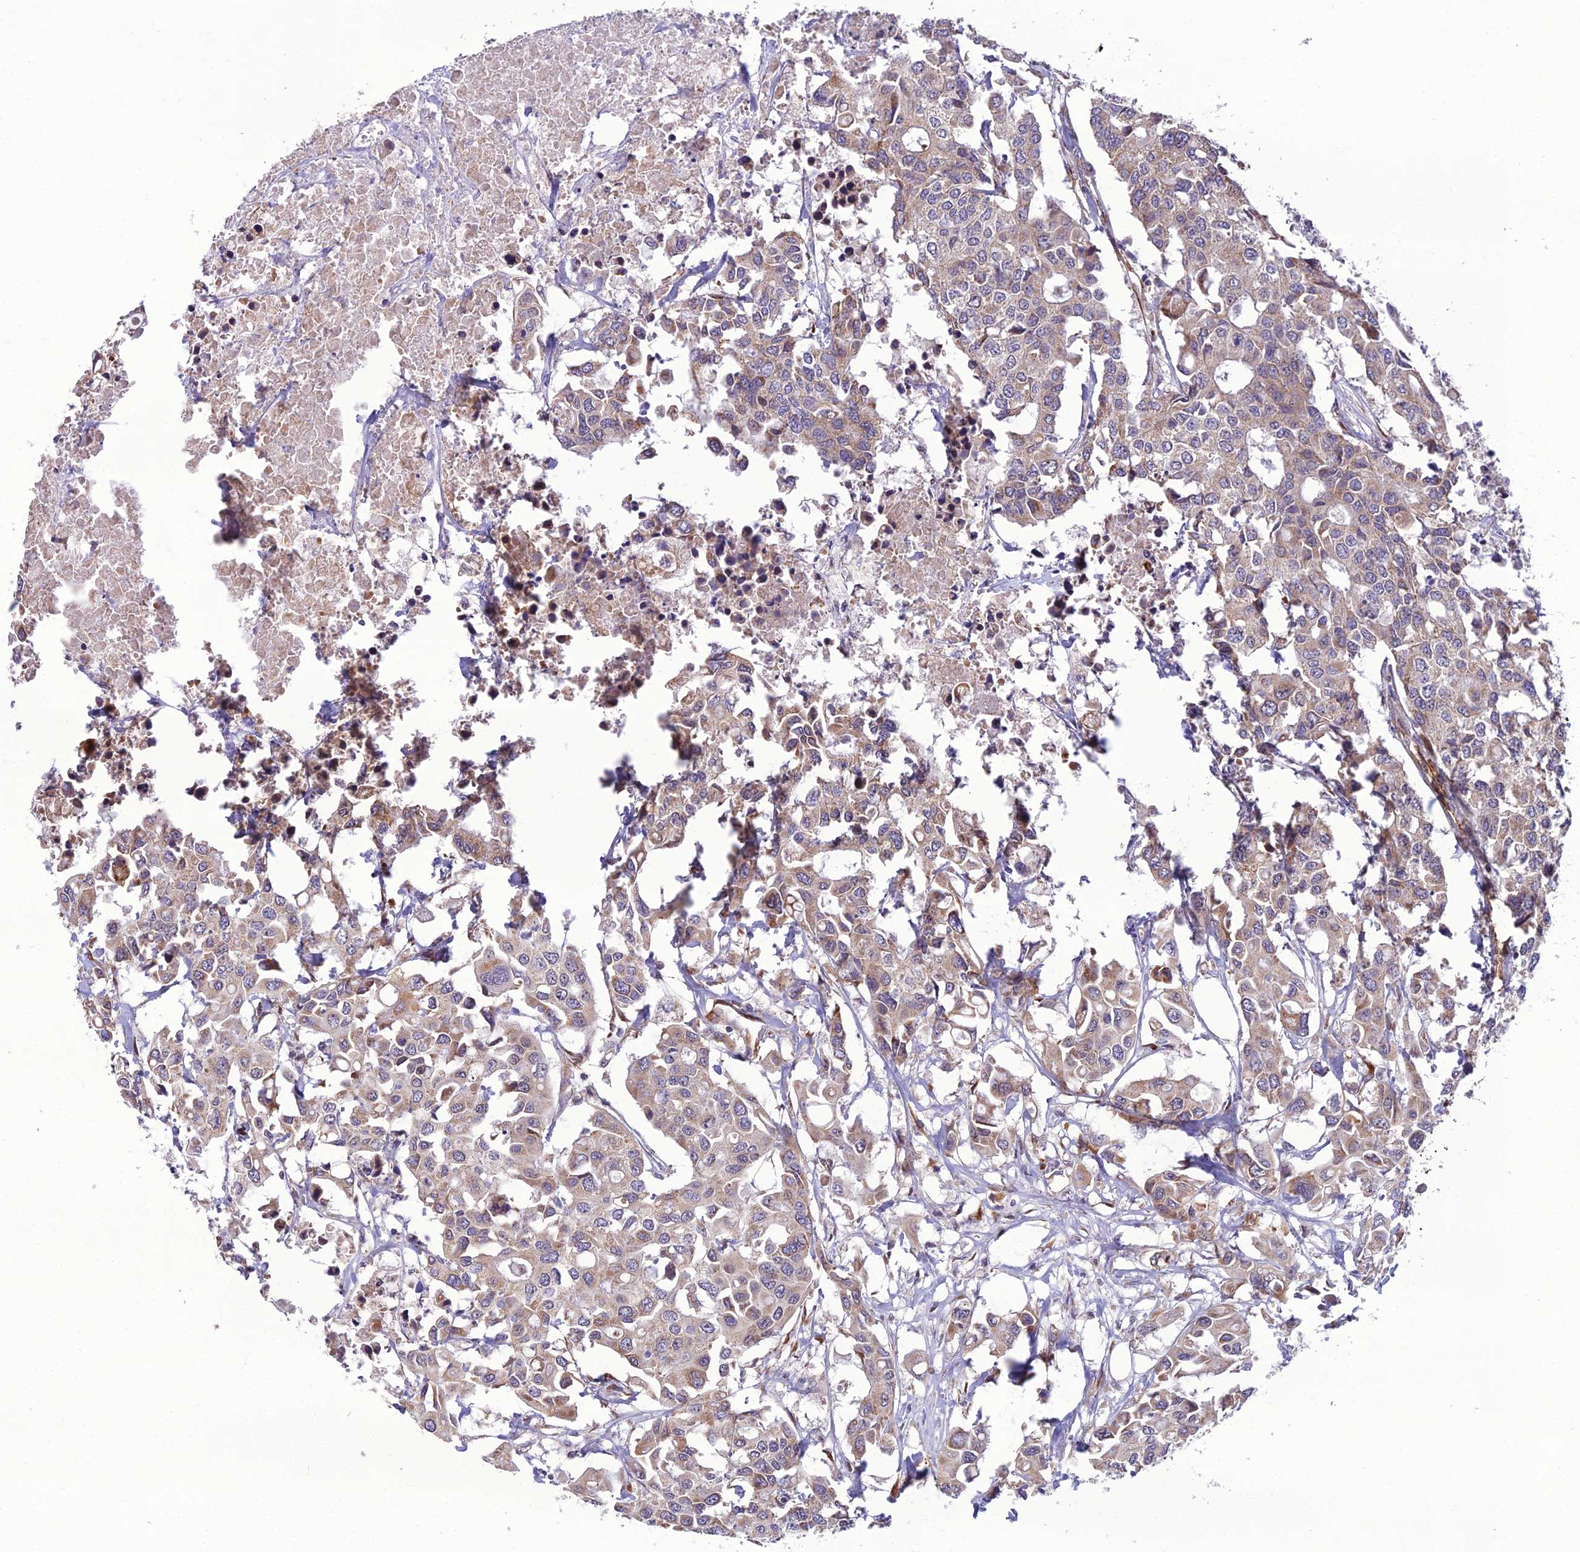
{"staining": {"intensity": "weak", "quantity": ">75%", "location": "cytoplasmic/membranous"}, "tissue": "colorectal cancer", "cell_type": "Tumor cells", "image_type": "cancer", "snomed": [{"axis": "morphology", "description": "Adenocarcinoma, NOS"}, {"axis": "topography", "description": "Colon"}], "caption": "Immunohistochemistry (IHC) histopathology image of neoplastic tissue: colorectal cancer stained using IHC exhibits low levels of weak protein expression localized specifically in the cytoplasmic/membranous of tumor cells, appearing as a cytoplasmic/membranous brown color.", "gene": "NODAL", "patient": {"sex": "male", "age": 77}}